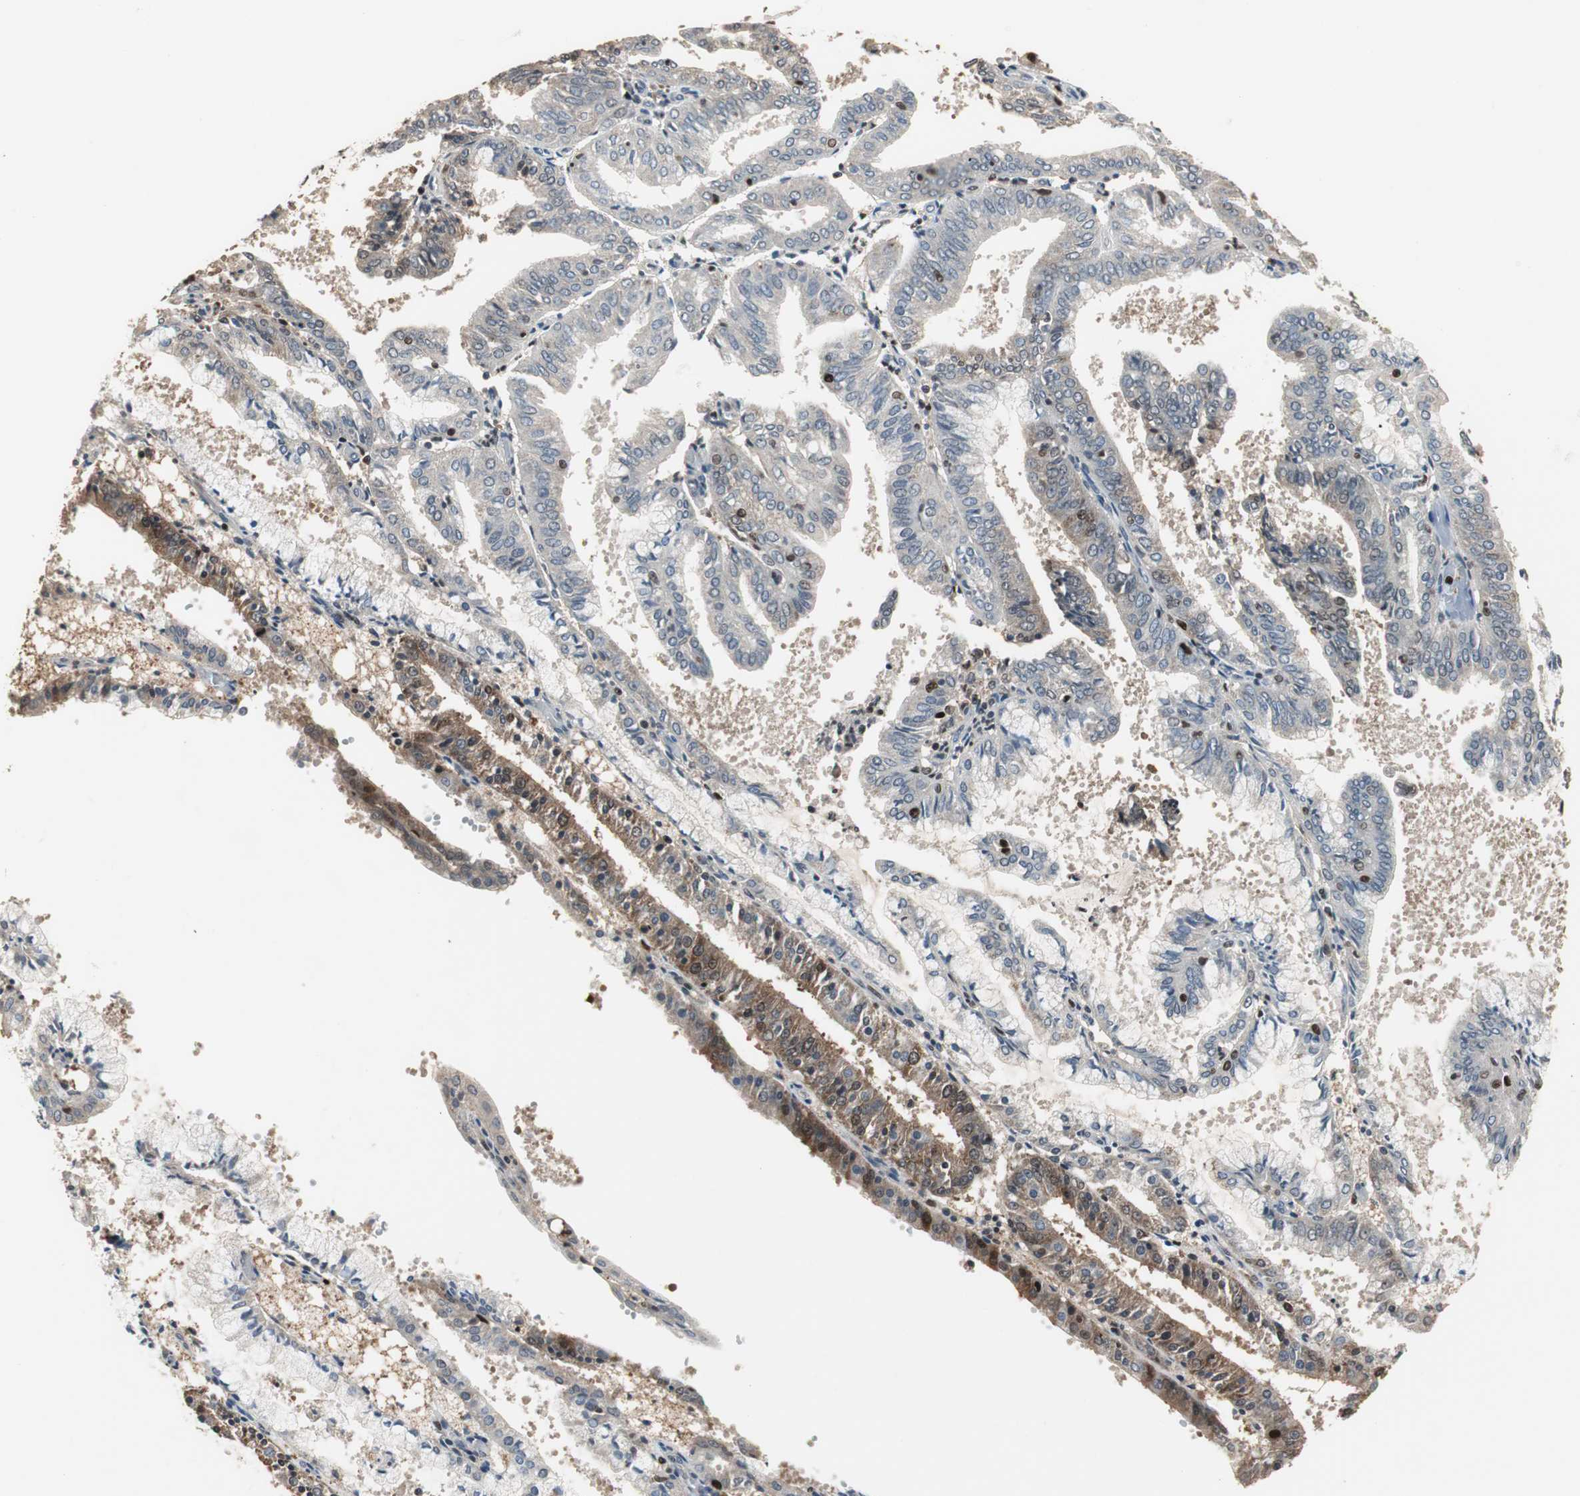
{"staining": {"intensity": "moderate", "quantity": "25%-75%", "location": "nuclear"}, "tissue": "endometrial cancer", "cell_type": "Tumor cells", "image_type": "cancer", "snomed": [{"axis": "morphology", "description": "Adenocarcinoma, NOS"}, {"axis": "topography", "description": "Endometrium"}], "caption": "Human adenocarcinoma (endometrial) stained with a brown dye displays moderate nuclear positive positivity in approximately 25%-75% of tumor cells.", "gene": "FEN1", "patient": {"sex": "female", "age": 63}}